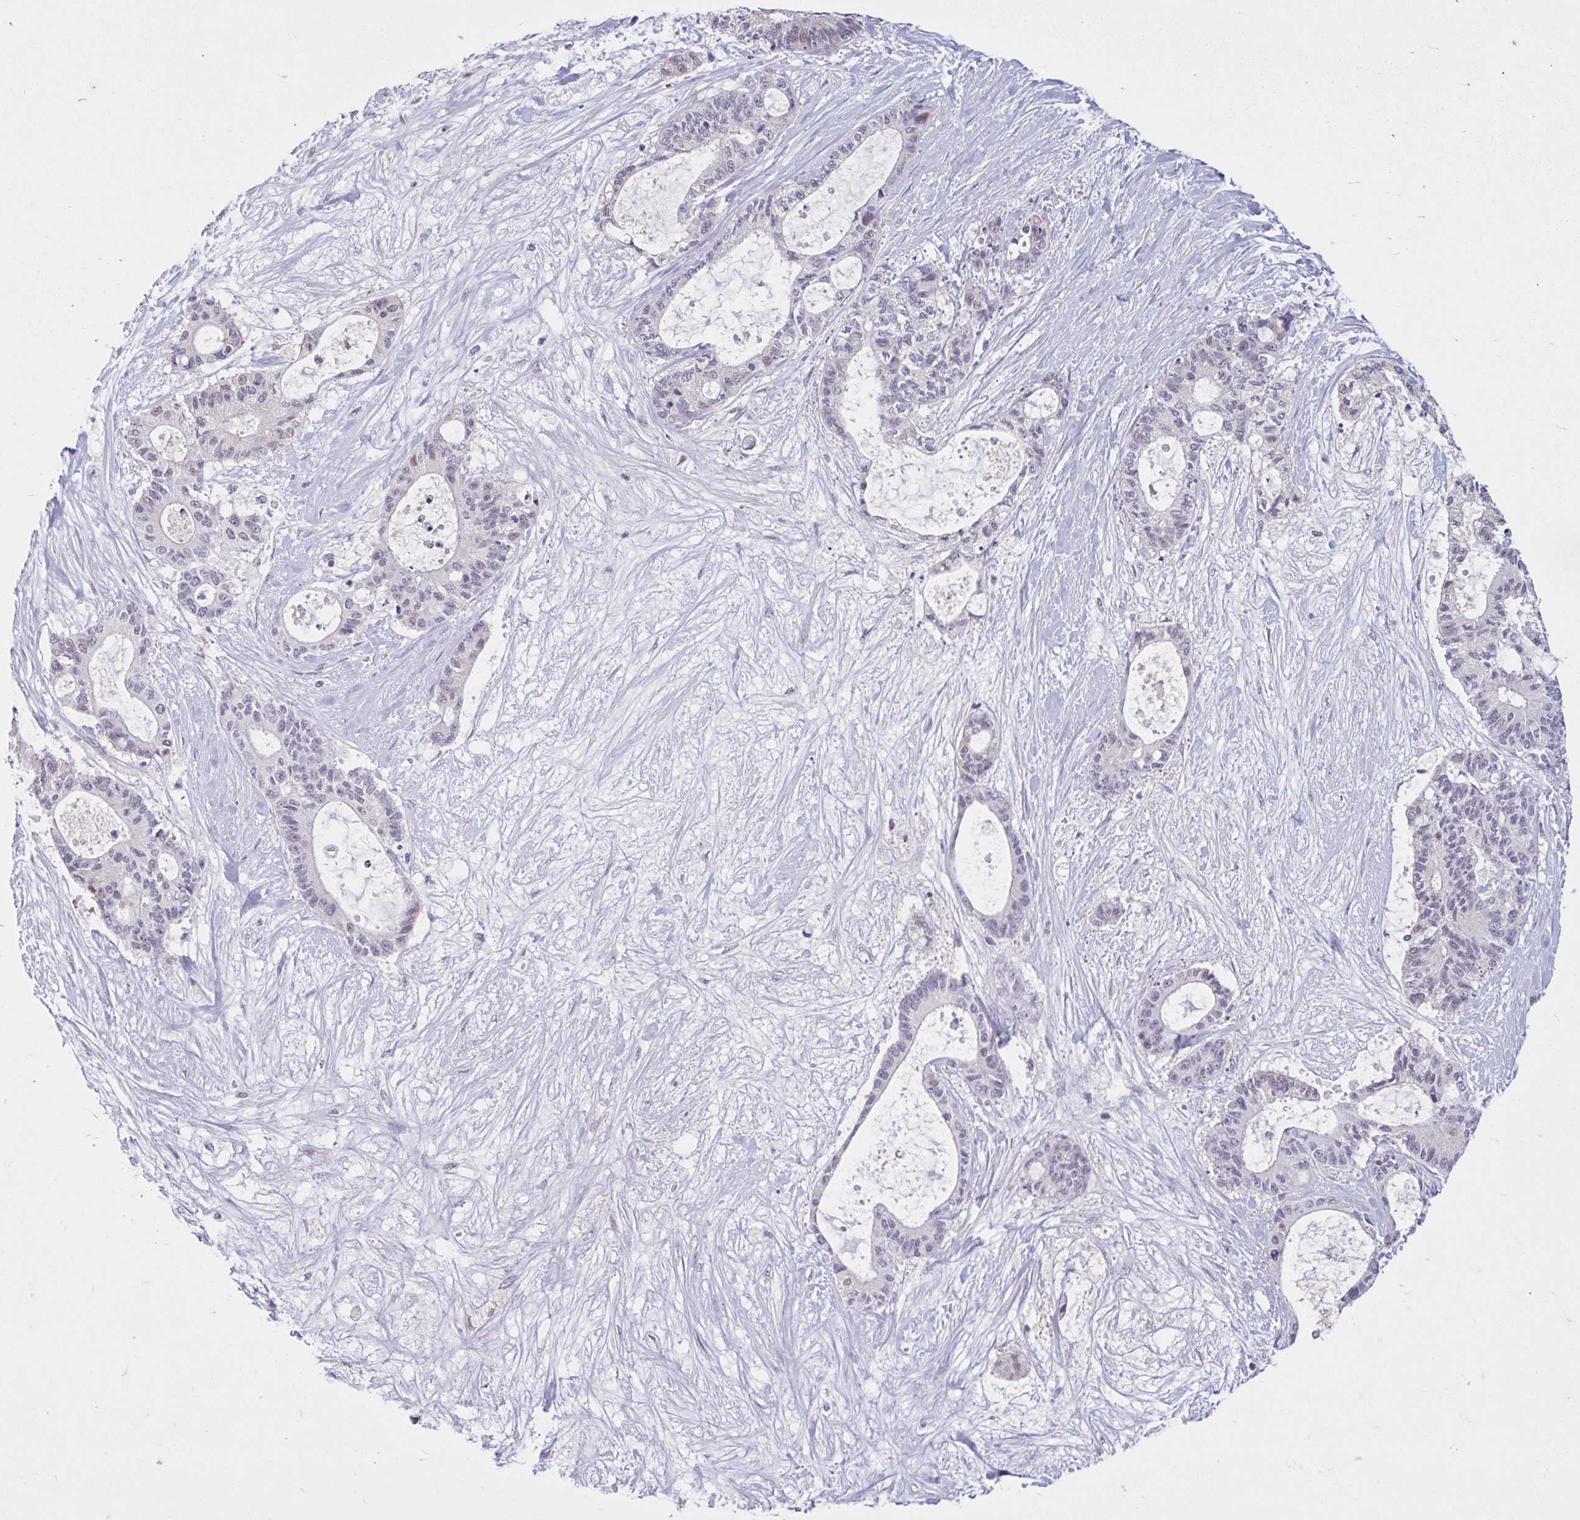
{"staining": {"intensity": "negative", "quantity": "none", "location": "none"}, "tissue": "liver cancer", "cell_type": "Tumor cells", "image_type": "cancer", "snomed": [{"axis": "morphology", "description": "Normal tissue, NOS"}, {"axis": "morphology", "description": "Cholangiocarcinoma"}, {"axis": "topography", "description": "Liver"}, {"axis": "topography", "description": "Peripheral nerve tissue"}], "caption": "Tumor cells are negative for brown protein staining in cholangiocarcinoma (liver).", "gene": "CDH19", "patient": {"sex": "female", "age": 73}}